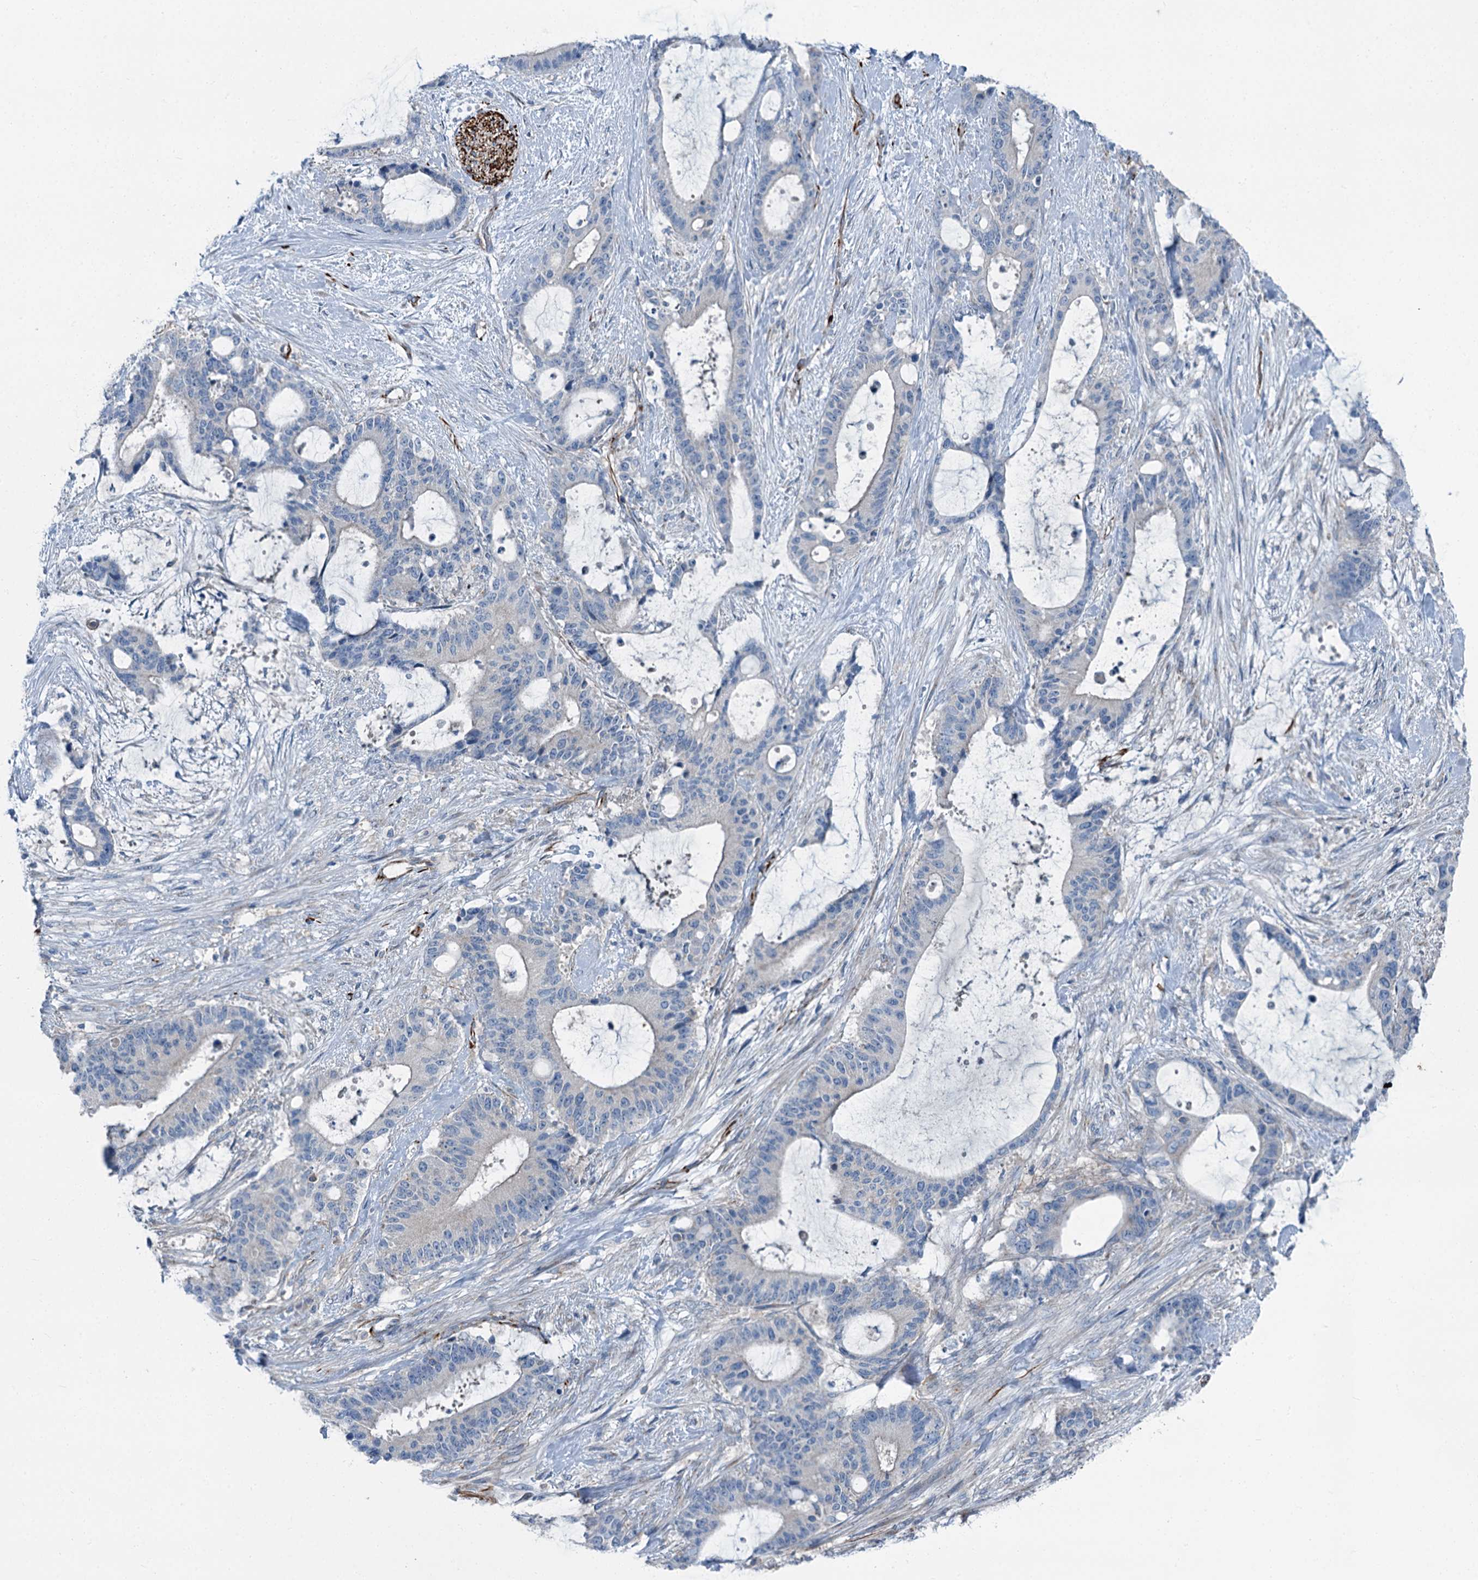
{"staining": {"intensity": "negative", "quantity": "none", "location": "none"}, "tissue": "liver cancer", "cell_type": "Tumor cells", "image_type": "cancer", "snomed": [{"axis": "morphology", "description": "Normal tissue, NOS"}, {"axis": "morphology", "description": "Cholangiocarcinoma"}, {"axis": "topography", "description": "Liver"}, {"axis": "topography", "description": "Peripheral nerve tissue"}], "caption": "Protein analysis of cholangiocarcinoma (liver) demonstrates no significant staining in tumor cells. (DAB (3,3'-diaminobenzidine) IHC with hematoxylin counter stain).", "gene": "AXL", "patient": {"sex": "female", "age": 73}}